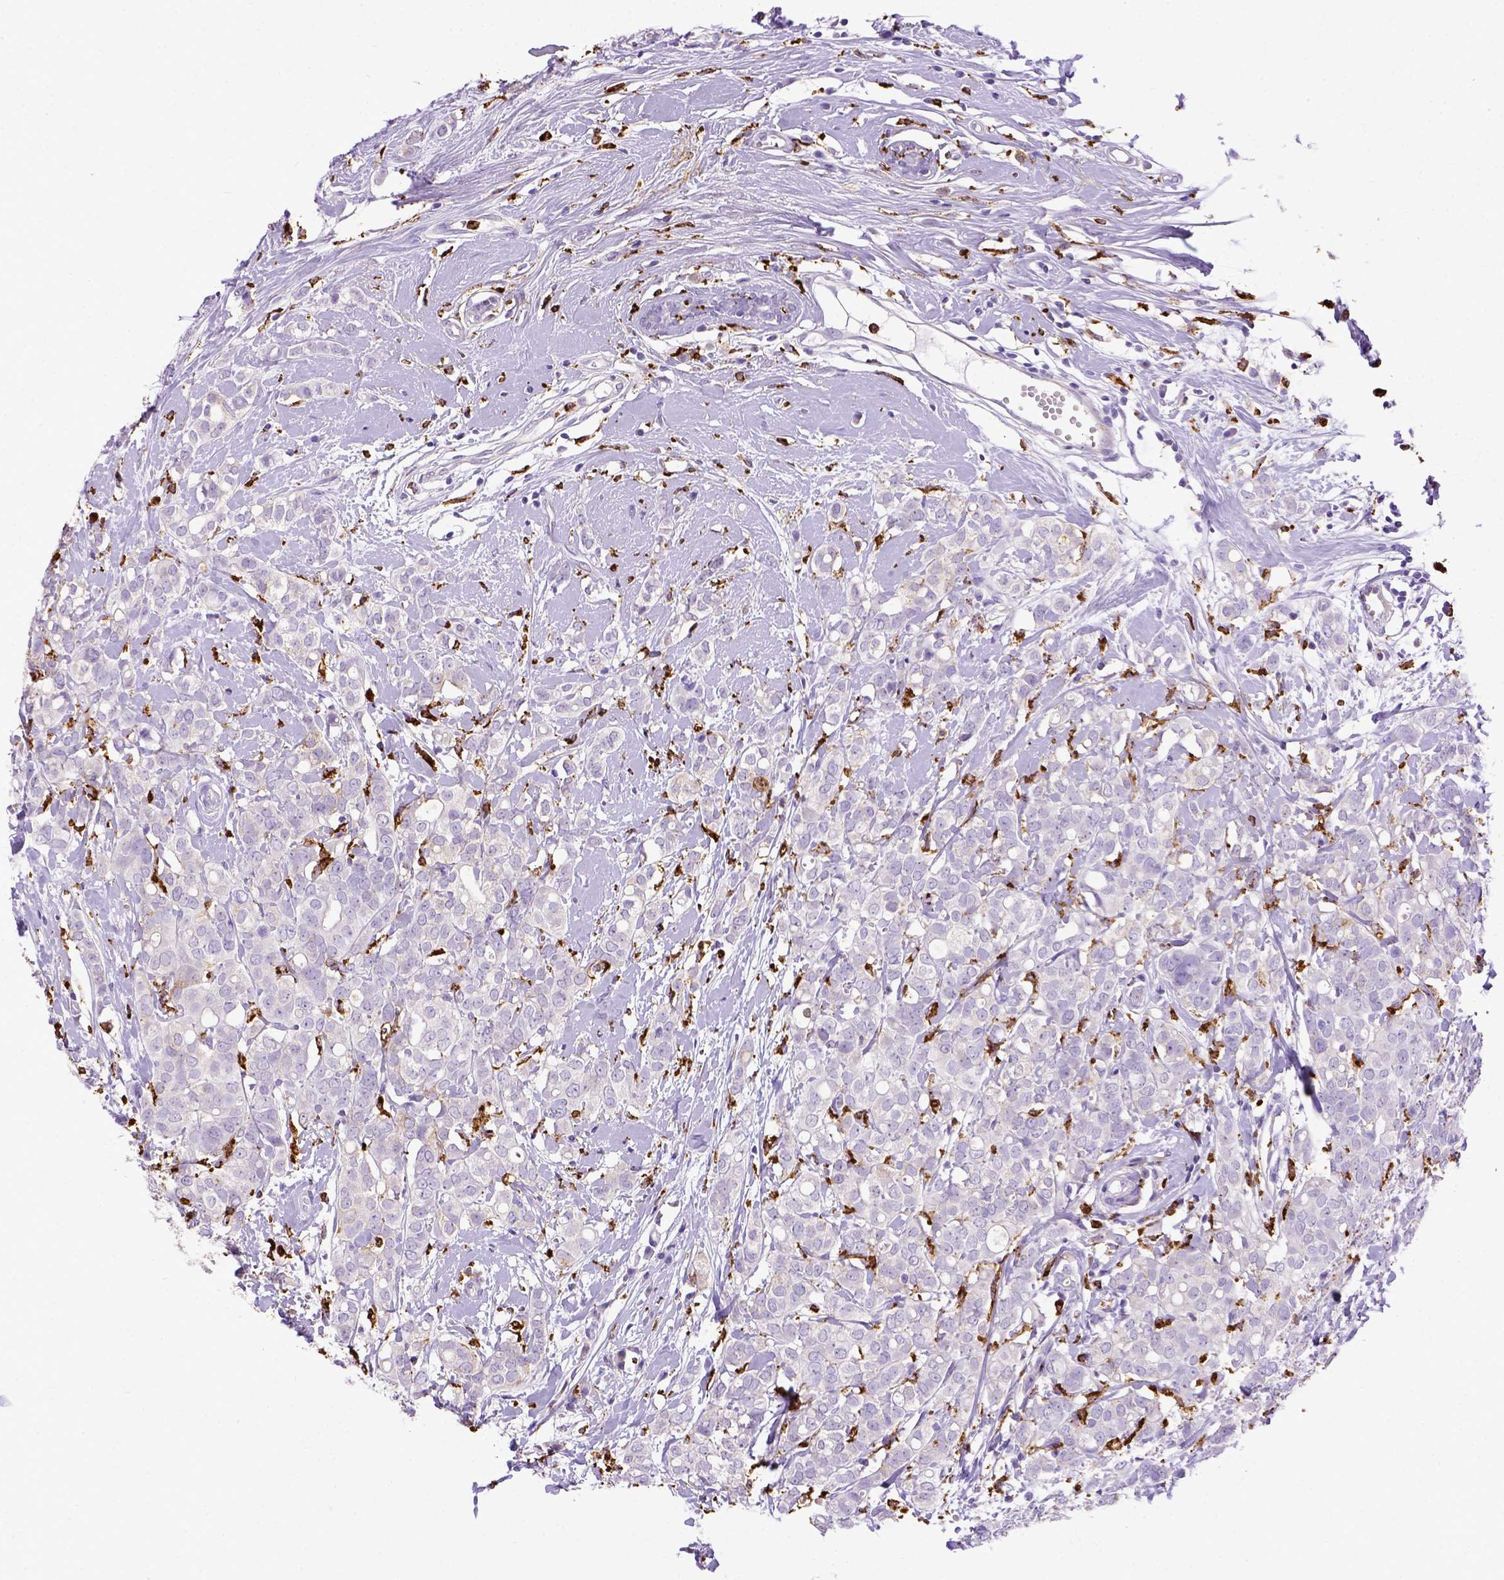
{"staining": {"intensity": "negative", "quantity": "none", "location": "none"}, "tissue": "breast cancer", "cell_type": "Tumor cells", "image_type": "cancer", "snomed": [{"axis": "morphology", "description": "Duct carcinoma"}, {"axis": "topography", "description": "Breast"}], "caption": "This photomicrograph is of breast cancer (invasive ductal carcinoma) stained with immunohistochemistry to label a protein in brown with the nuclei are counter-stained blue. There is no positivity in tumor cells. The staining was performed using DAB to visualize the protein expression in brown, while the nuclei were stained in blue with hematoxylin (Magnification: 20x).", "gene": "CD68", "patient": {"sex": "female", "age": 40}}